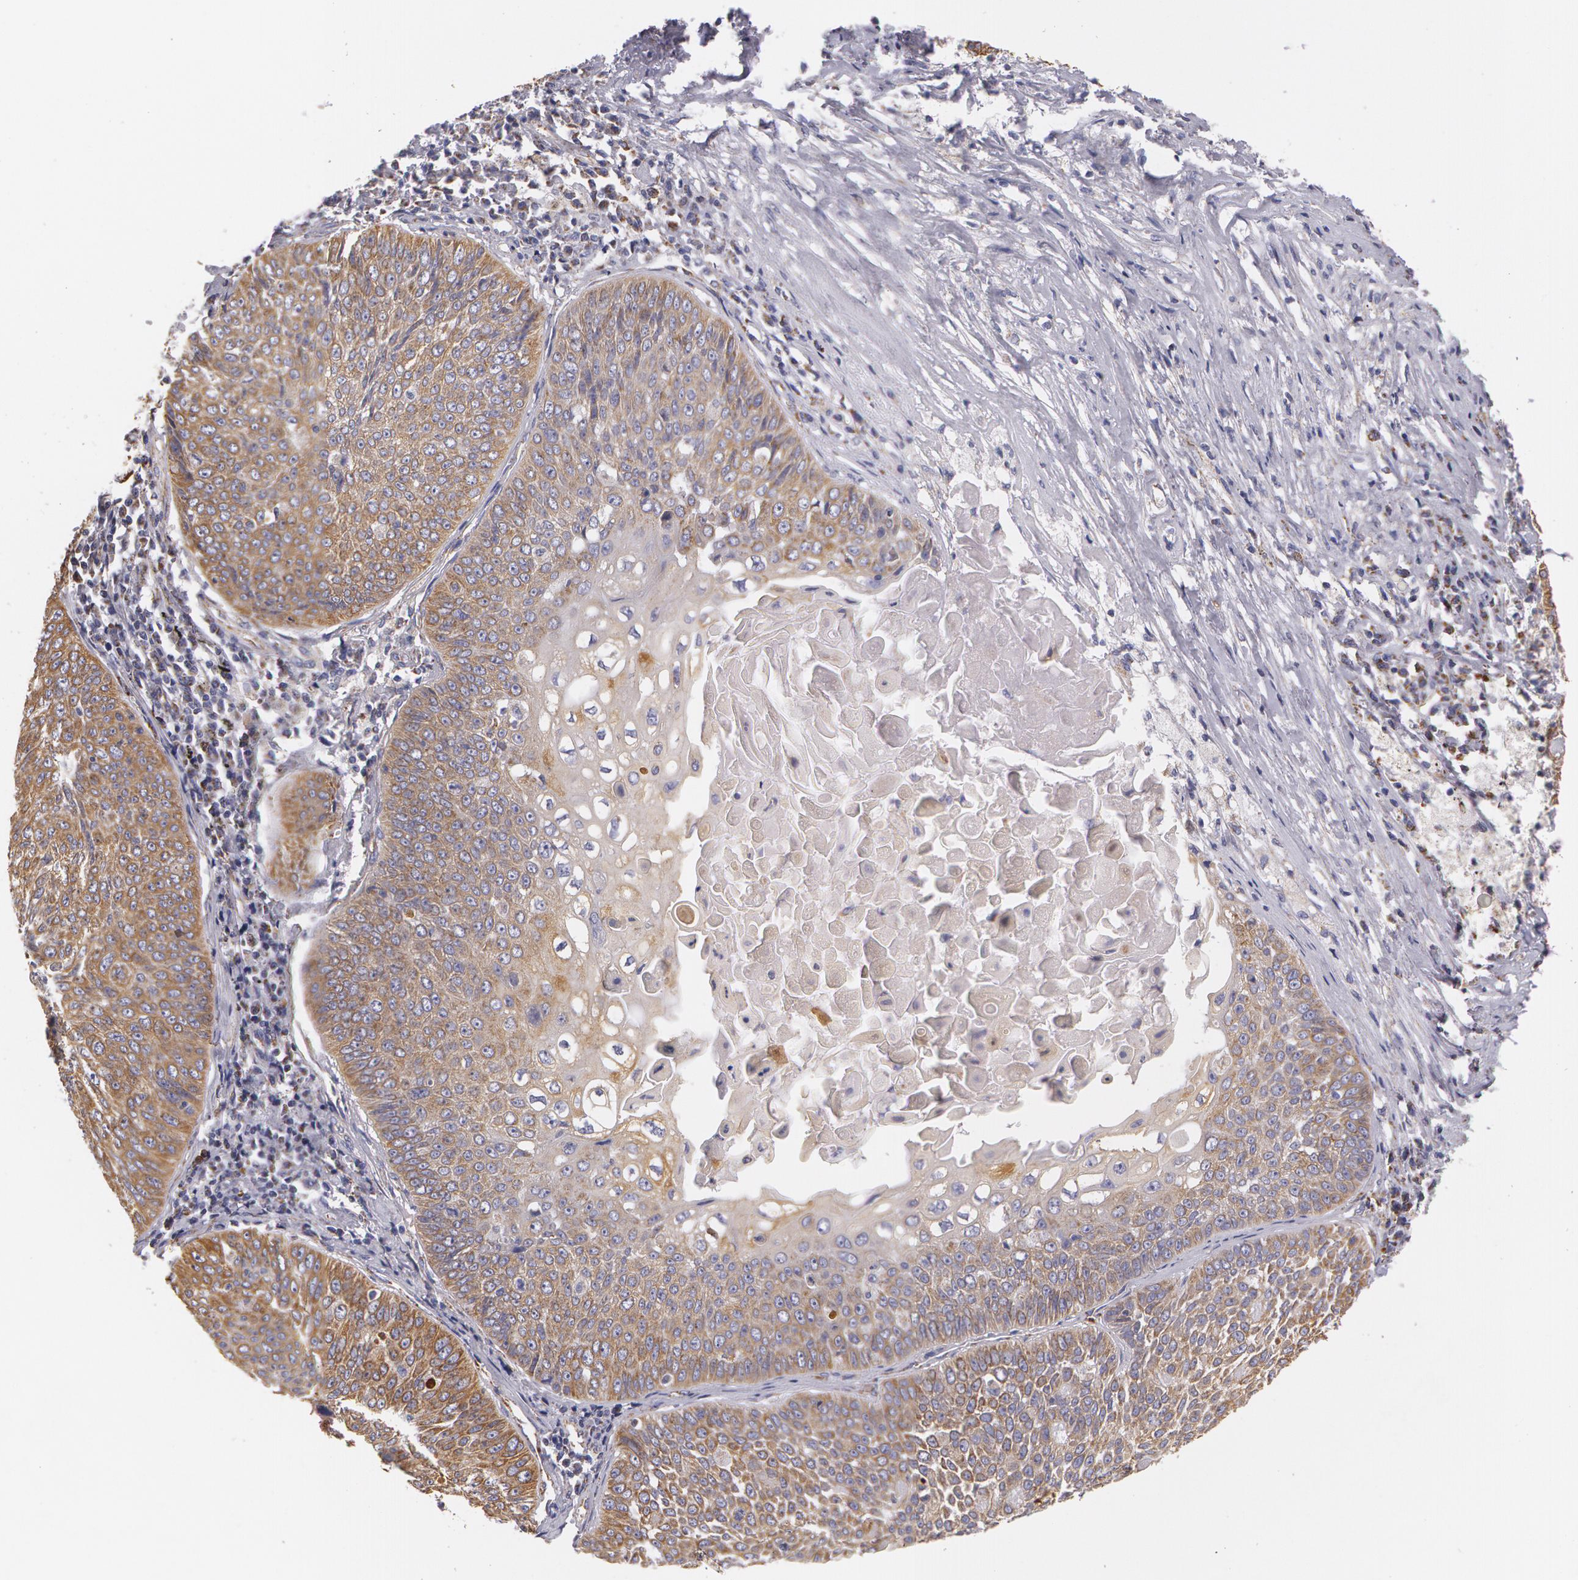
{"staining": {"intensity": "weak", "quantity": ">75%", "location": "cytoplasmic/membranous"}, "tissue": "lung cancer", "cell_type": "Tumor cells", "image_type": "cancer", "snomed": [{"axis": "morphology", "description": "Adenocarcinoma, NOS"}, {"axis": "topography", "description": "Lung"}], "caption": "Adenocarcinoma (lung) stained with a brown dye shows weak cytoplasmic/membranous positive expression in about >75% of tumor cells.", "gene": "KRT18", "patient": {"sex": "male", "age": 60}}